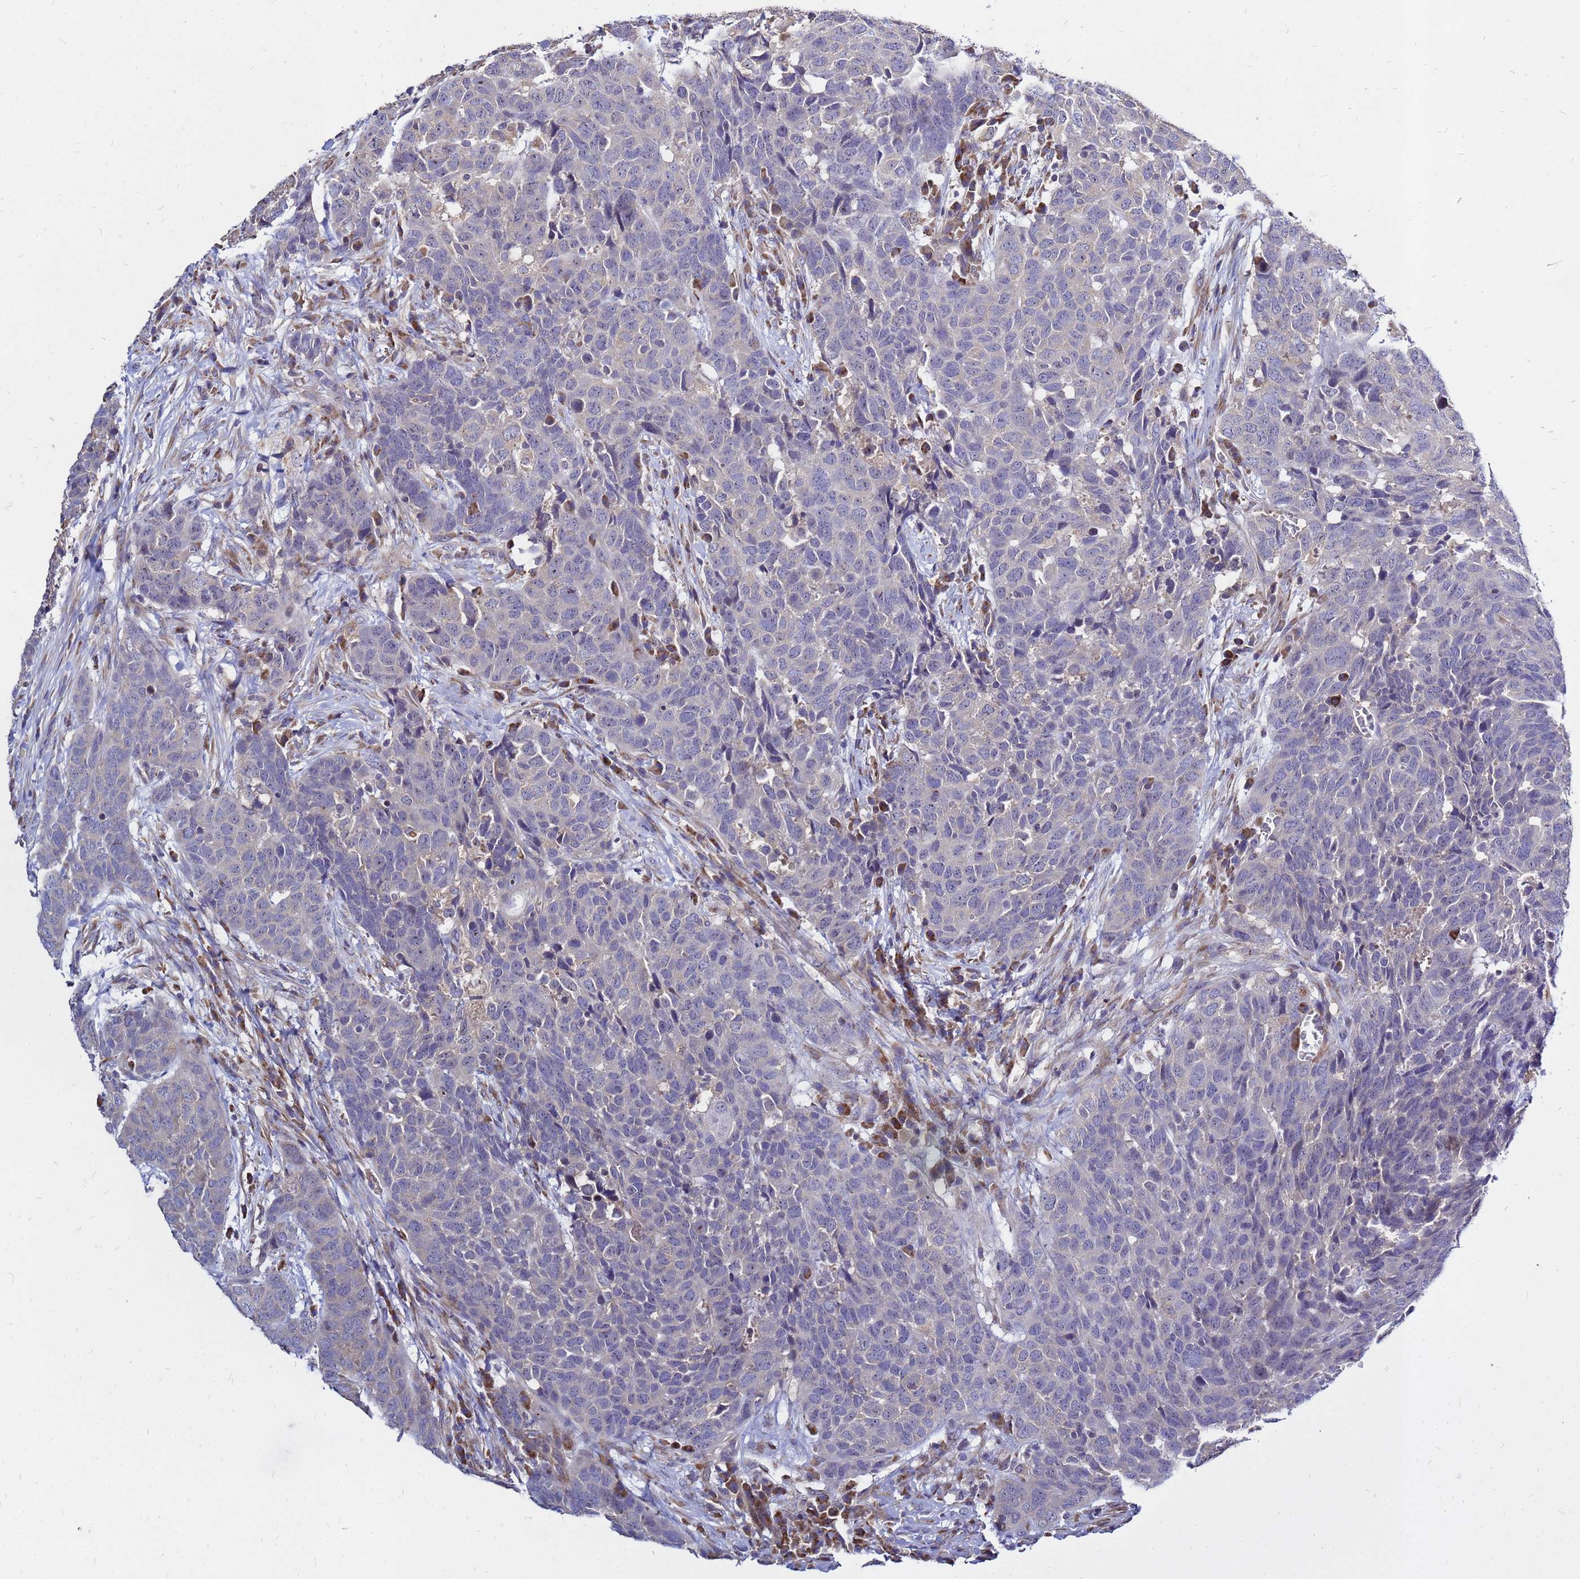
{"staining": {"intensity": "negative", "quantity": "none", "location": "none"}, "tissue": "head and neck cancer", "cell_type": "Tumor cells", "image_type": "cancer", "snomed": [{"axis": "morphology", "description": "Squamous cell carcinoma, NOS"}, {"axis": "topography", "description": "Head-Neck"}], "caption": "High power microscopy micrograph of an IHC micrograph of head and neck squamous cell carcinoma, revealing no significant expression in tumor cells. The staining was performed using DAB (3,3'-diaminobenzidine) to visualize the protein expression in brown, while the nuclei were stained in blue with hematoxylin (Magnification: 20x).", "gene": "MOB2", "patient": {"sex": "male", "age": 66}}